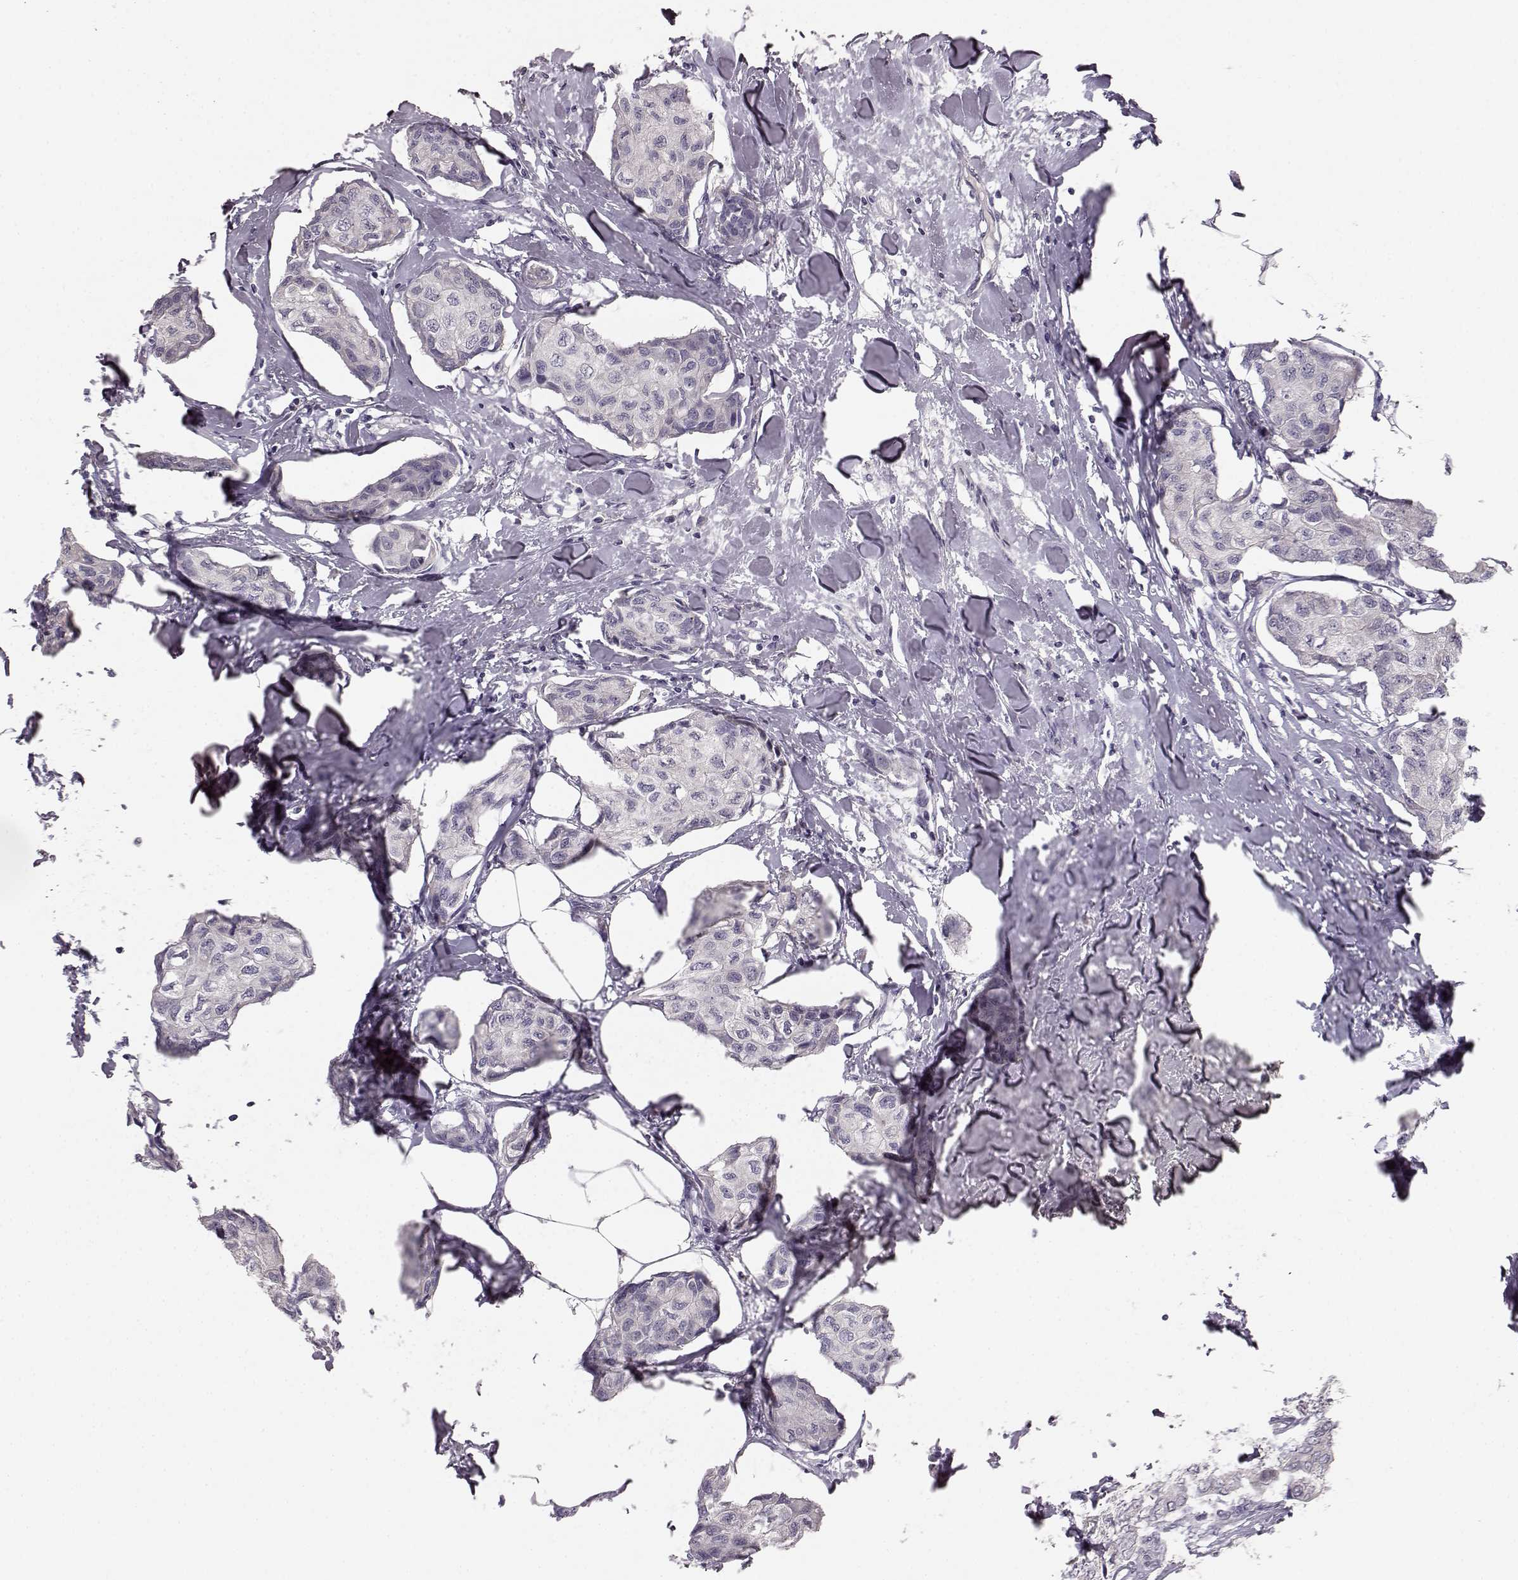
{"staining": {"intensity": "negative", "quantity": "none", "location": "none"}, "tissue": "breast cancer", "cell_type": "Tumor cells", "image_type": "cancer", "snomed": [{"axis": "morphology", "description": "Duct carcinoma"}, {"axis": "topography", "description": "Breast"}], "caption": "Human breast cancer (intraductal carcinoma) stained for a protein using IHC shows no staining in tumor cells.", "gene": "BFSP2", "patient": {"sex": "female", "age": 80}}